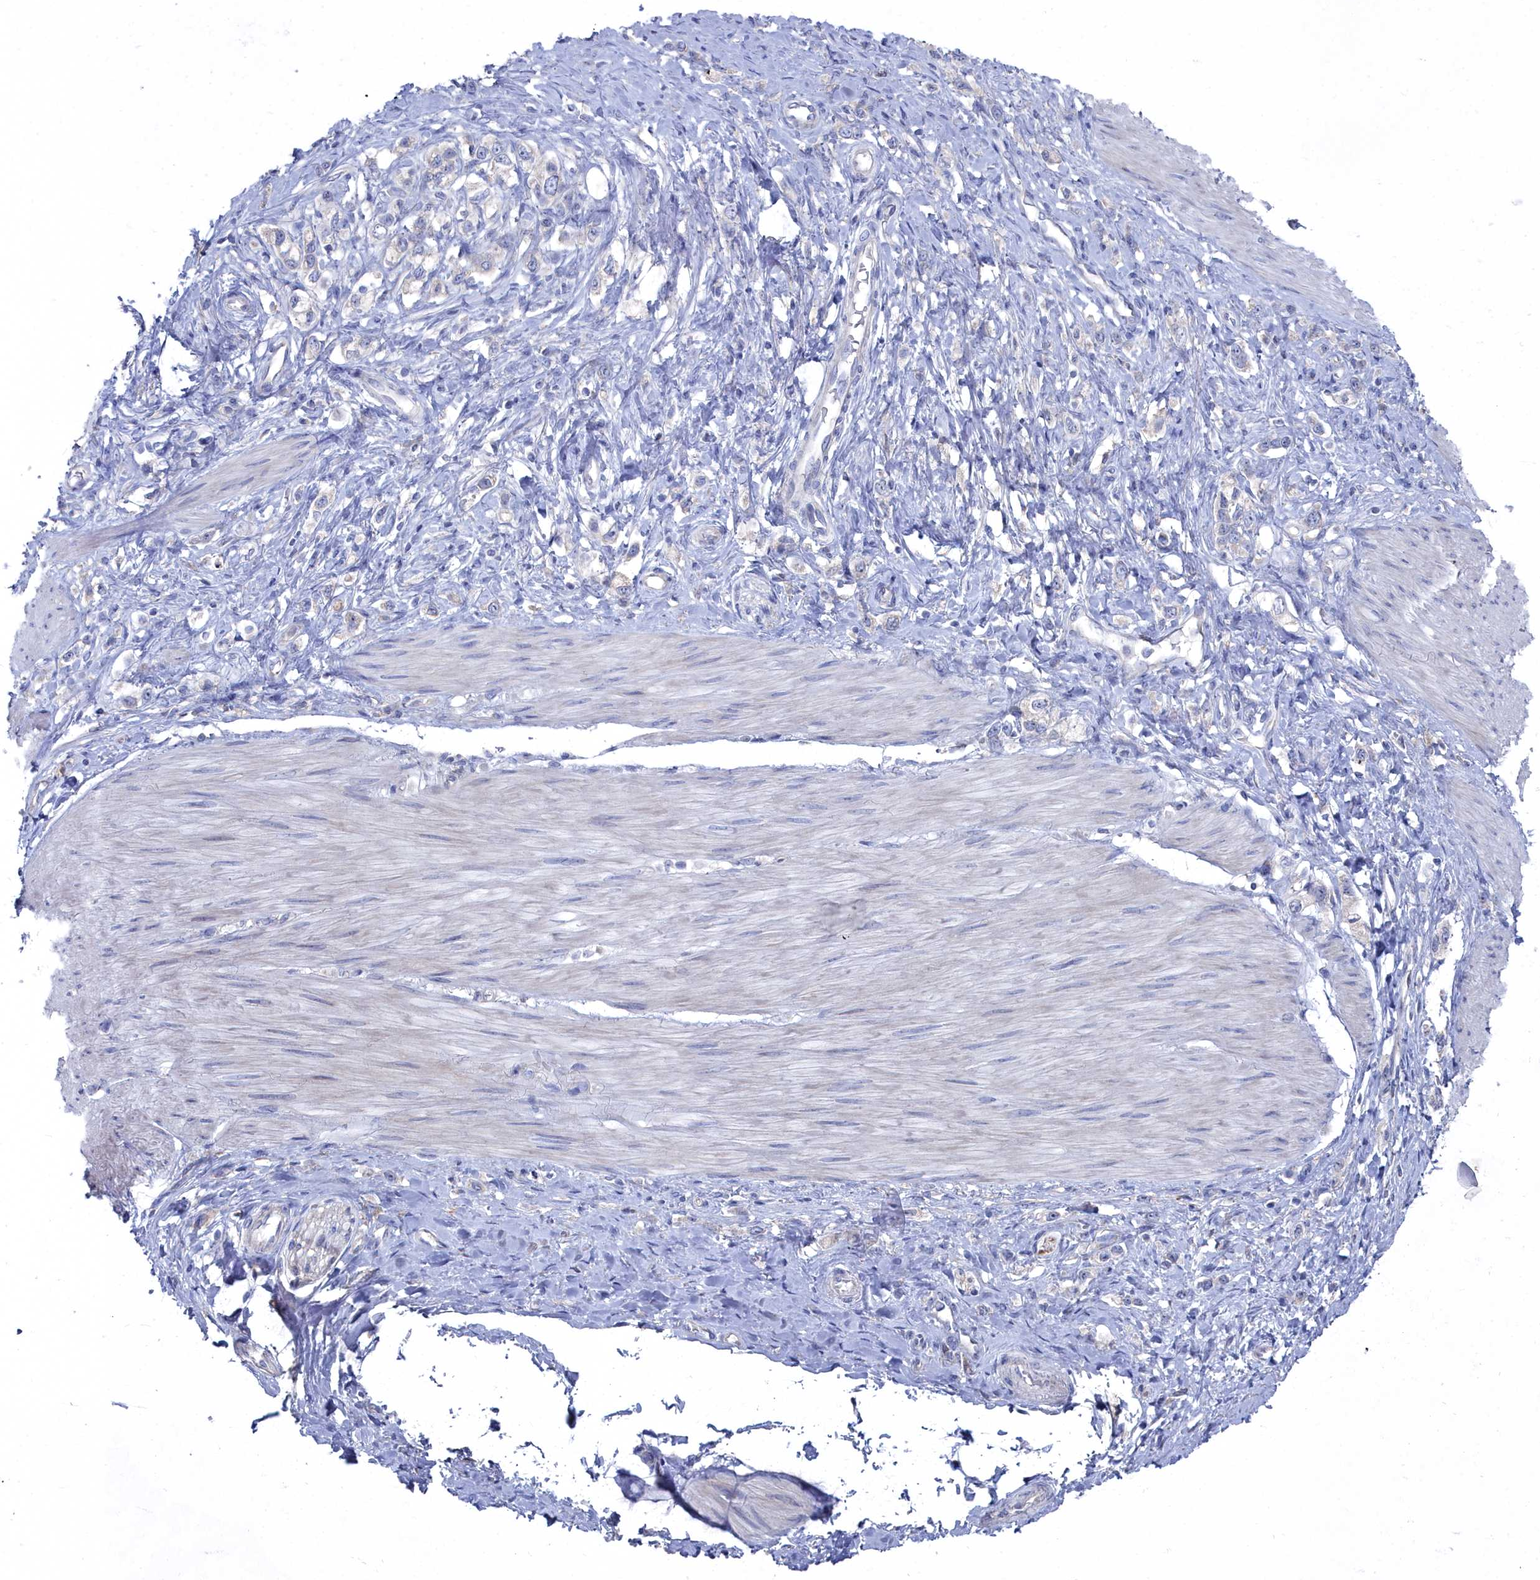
{"staining": {"intensity": "negative", "quantity": "none", "location": "none"}, "tissue": "stomach cancer", "cell_type": "Tumor cells", "image_type": "cancer", "snomed": [{"axis": "morphology", "description": "Adenocarcinoma, NOS"}, {"axis": "topography", "description": "Stomach"}], "caption": "An immunohistochemistry photomicrograph of adenocarcinoma (stomach) is shown. There is no staining in tumor cells of adenocarcinoma (stomach).", "gene": "CCDC149", "patient": {"sex": "female", "age": 65}}